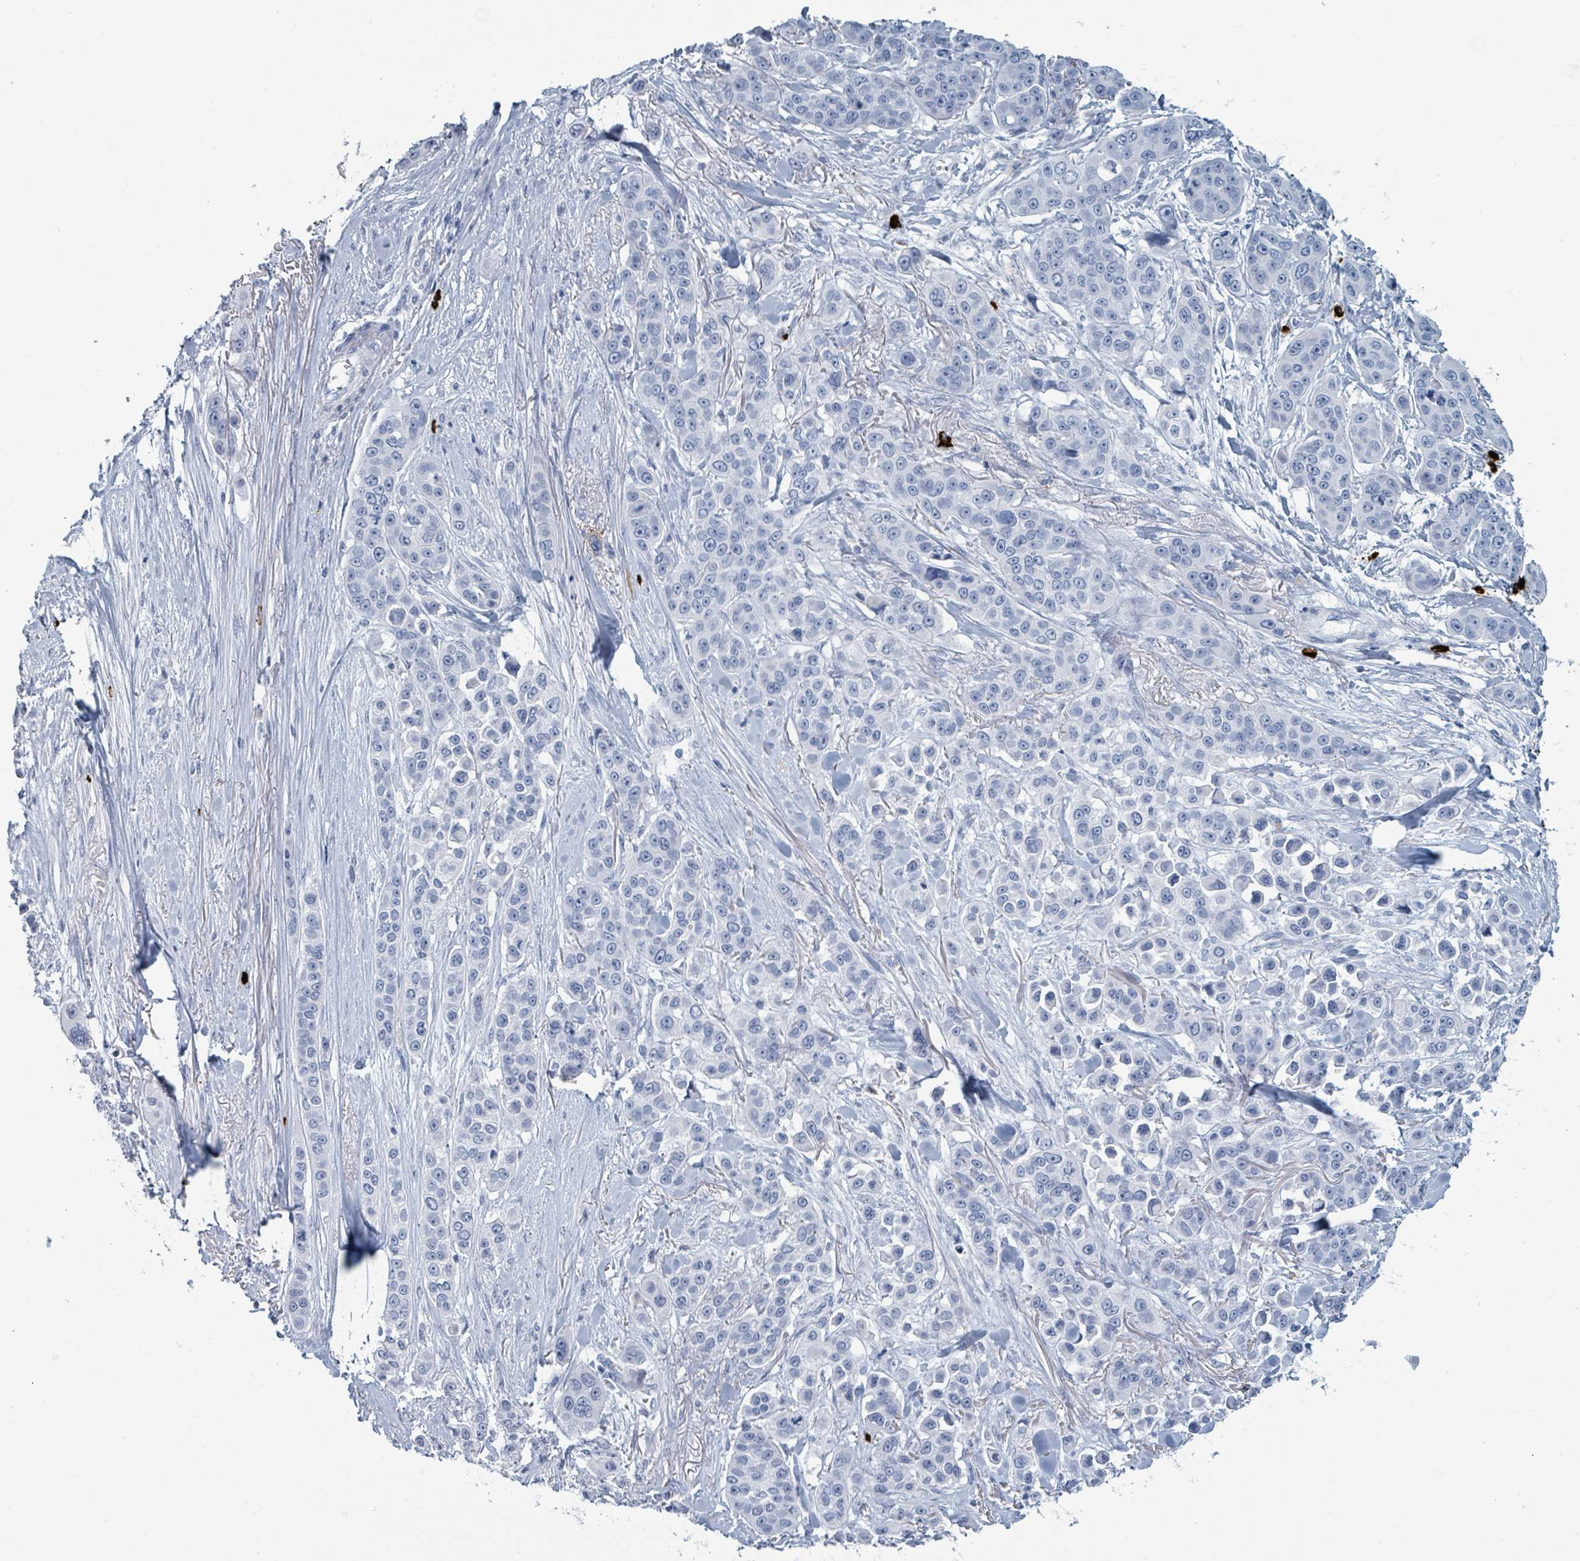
{"staining": {"intensity": "negative", "quantity": "none", "location": "none"}, "tissue": "skin cancer", "cell_type": "Tumor cells", "image_type": "cancer", "snomed": [{"axis": "morphology", "description": "Squamous cell carcinoma, NOS"}, {"axis": "topography", "description": "Skin"}], "caption": "This image is of skin cancer (squamous cell carcinoma) stained with immunohistochemistry to label a protein in brown with the nuclei are counter-stained blue. There is no expression in tumor cells.", "gene": "VPS13D", "patient": {"sex": "male", "age": 67}}